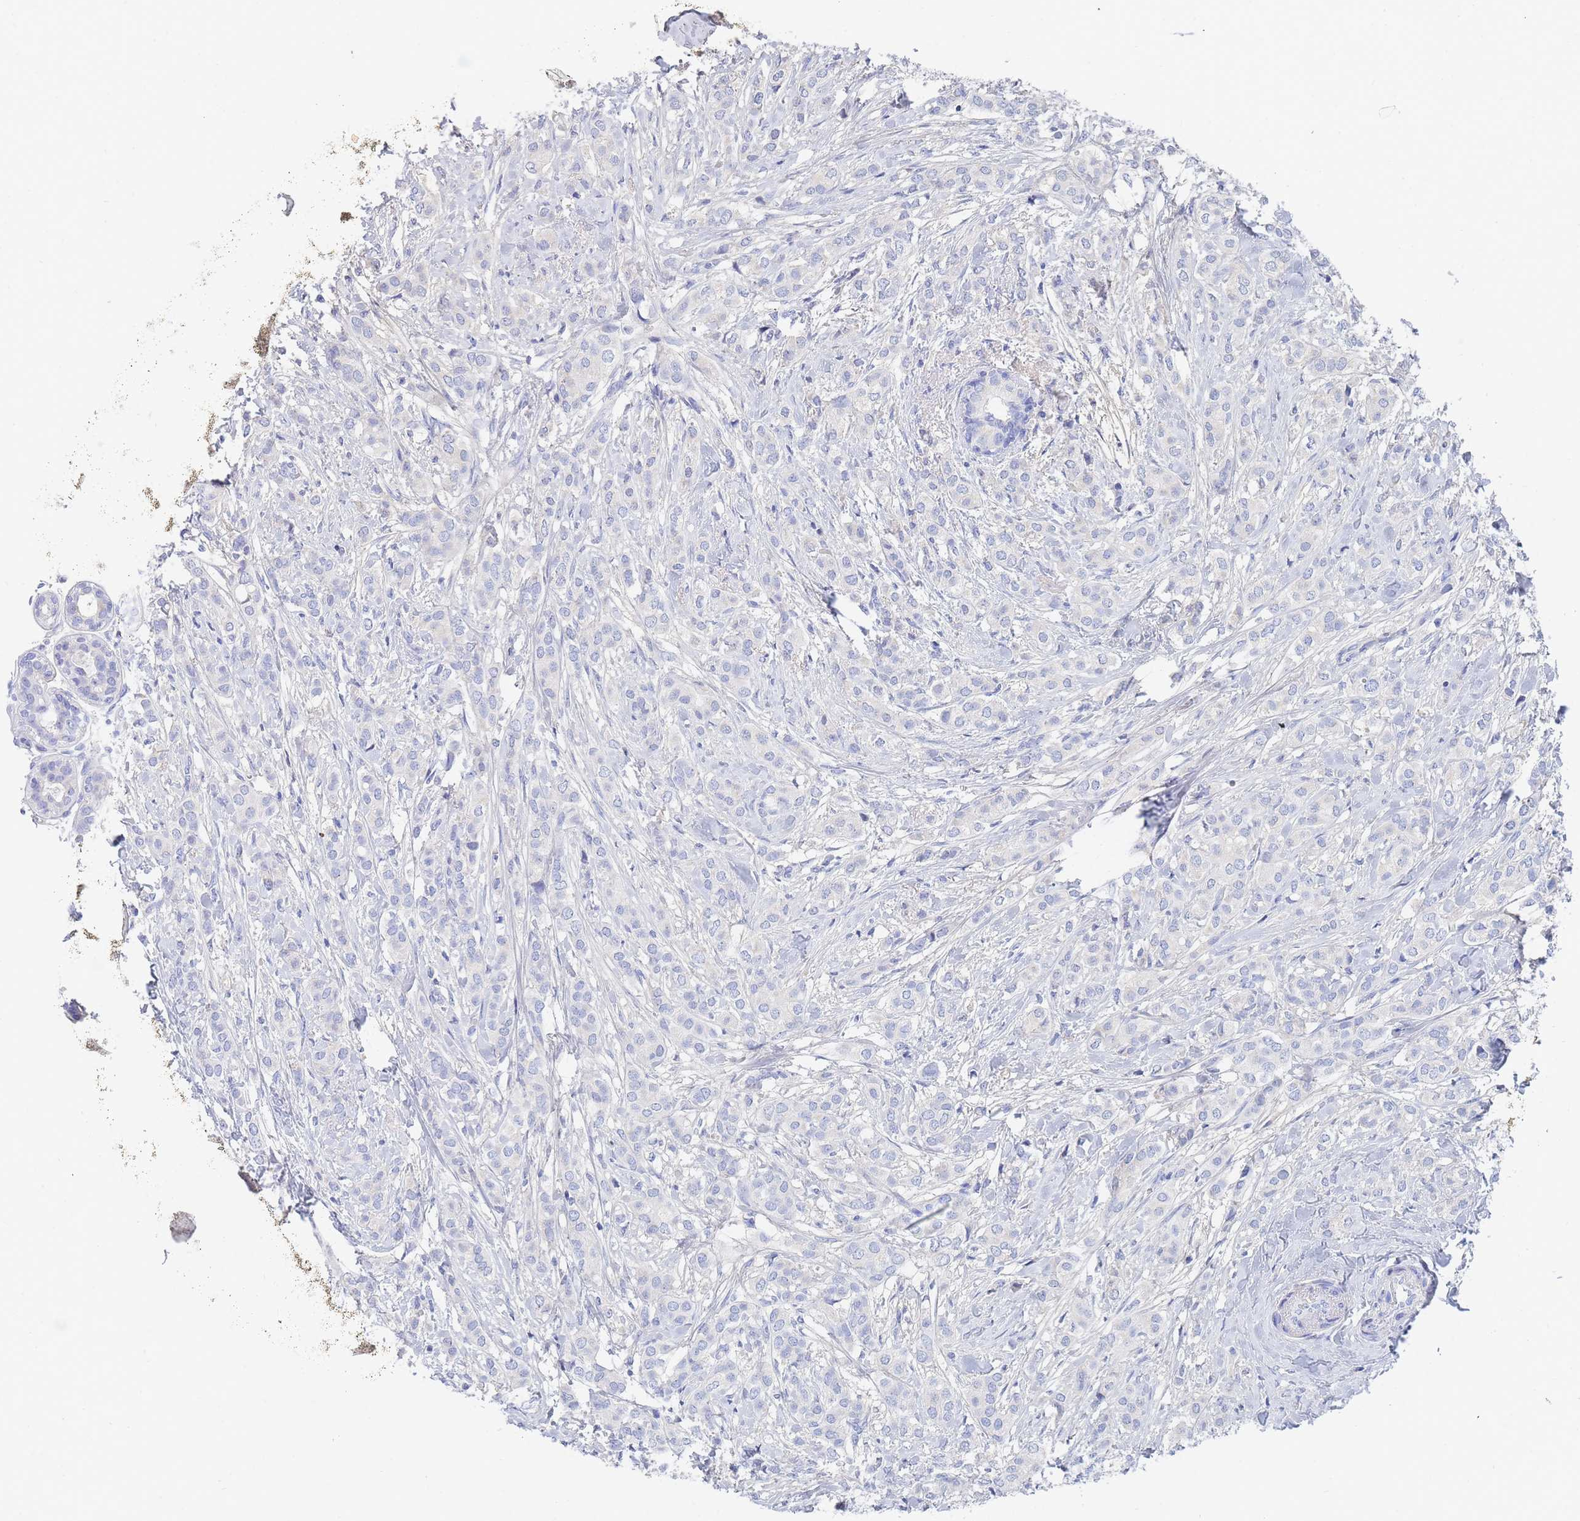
{"staining": {"intensity": "negative", "quantity": "none", "location": "none"}, "tissue": "breast cancer", "cell_type": "Tumor cells", "image_type": "cancer", "snomed": [{"axis": "morphology", "description": "Duct carcinoma"}, {"axis": "topography", "description": "Breast"}], "caption": "Human intraductal carcinoma (breast) stained for a protein using immunohistochemistry displays no expression in tumor cells.", "gene": "SLC25A35", "patient": {"sex": "female", "age": 73}}